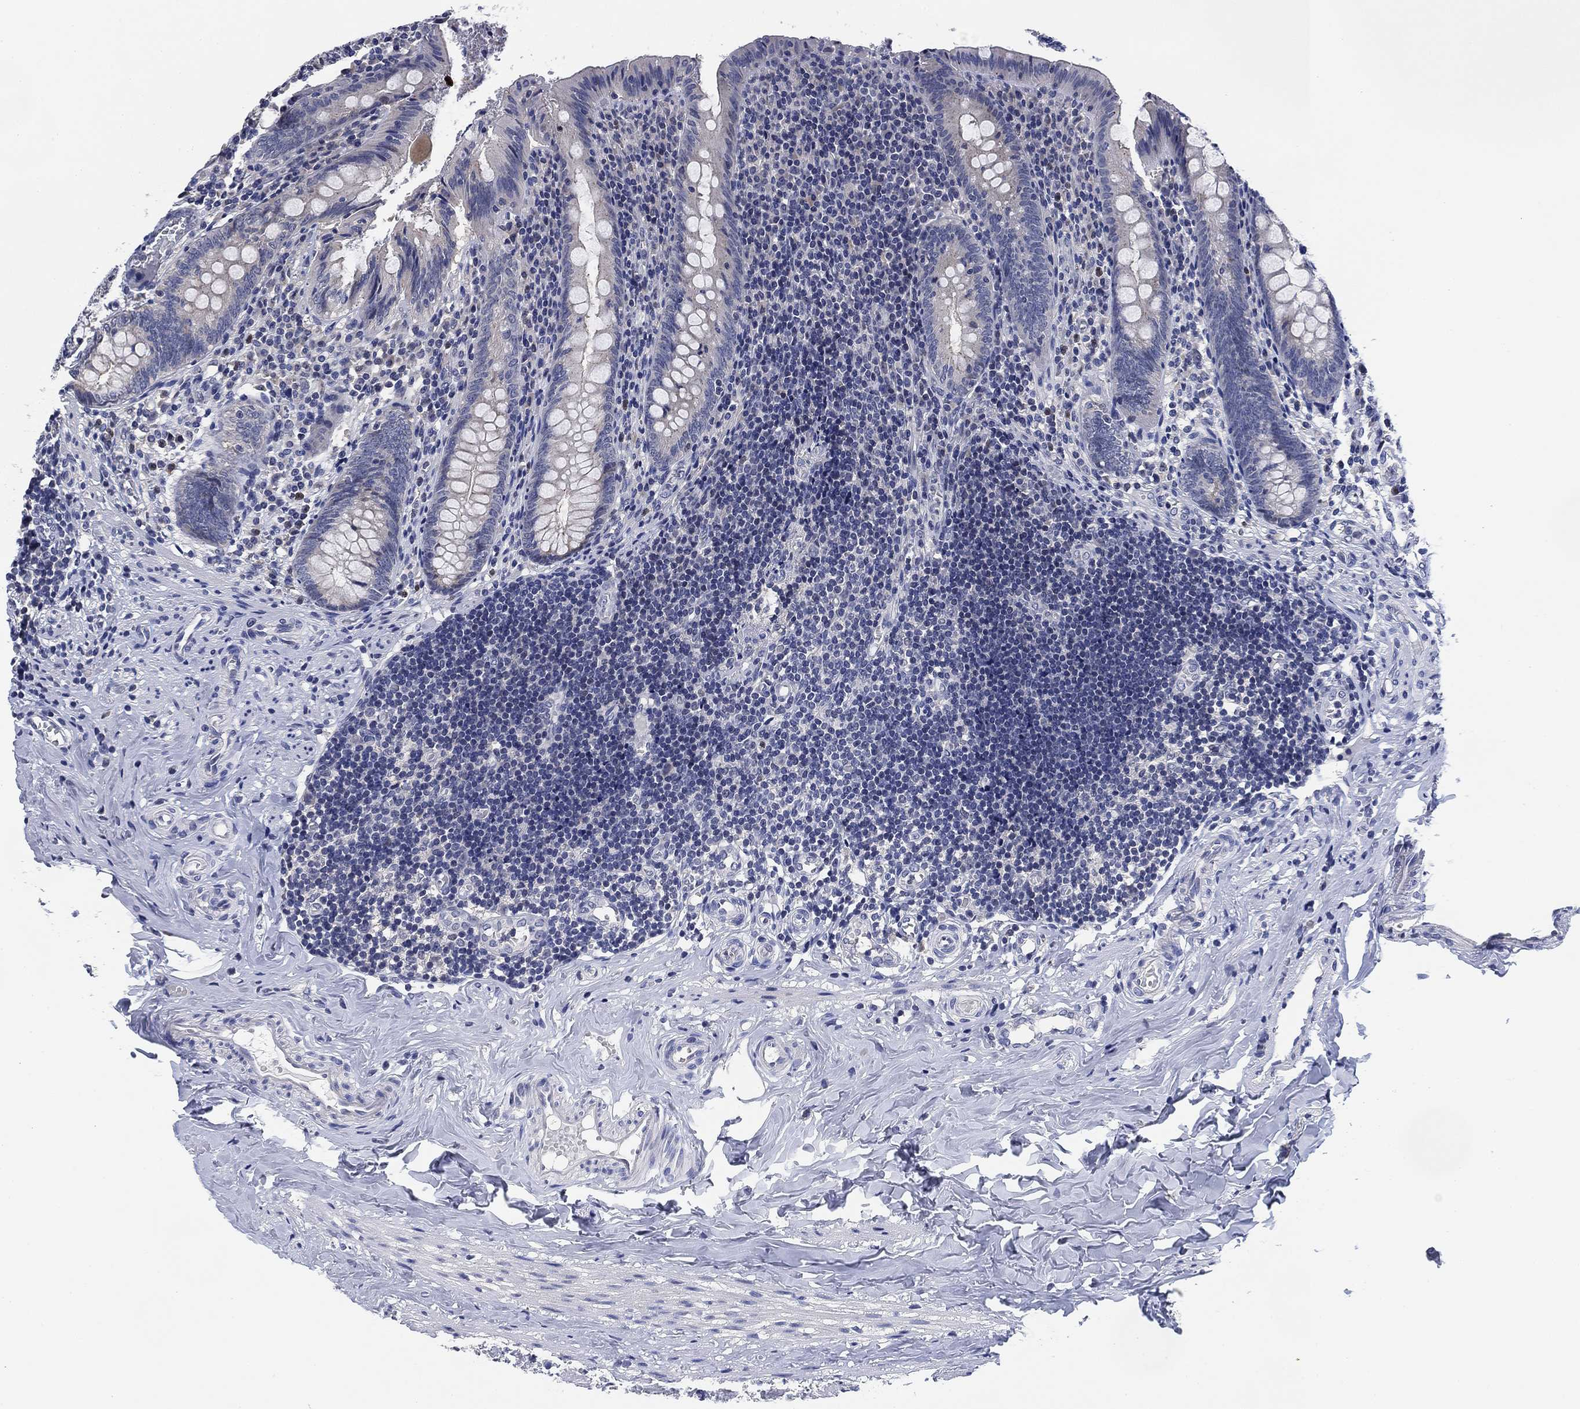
{"staining": {"intensity": "negative", "quantity": "none", "location": "none"}, "tissue": "appendix", "cell_type": "Glandular cells", "image_type": "normal", "snomed": [{"axis": "morphology", "description": "Normal tissue, NOS"}, {"axis": "topography", "description": "Appendix"}], "caption": "Glandular cells show no significant protein expression in normal appendix. Nuclei are stained in blue.", "gene": "DAZL", "patient": {"sex": "female", "age": 23}}